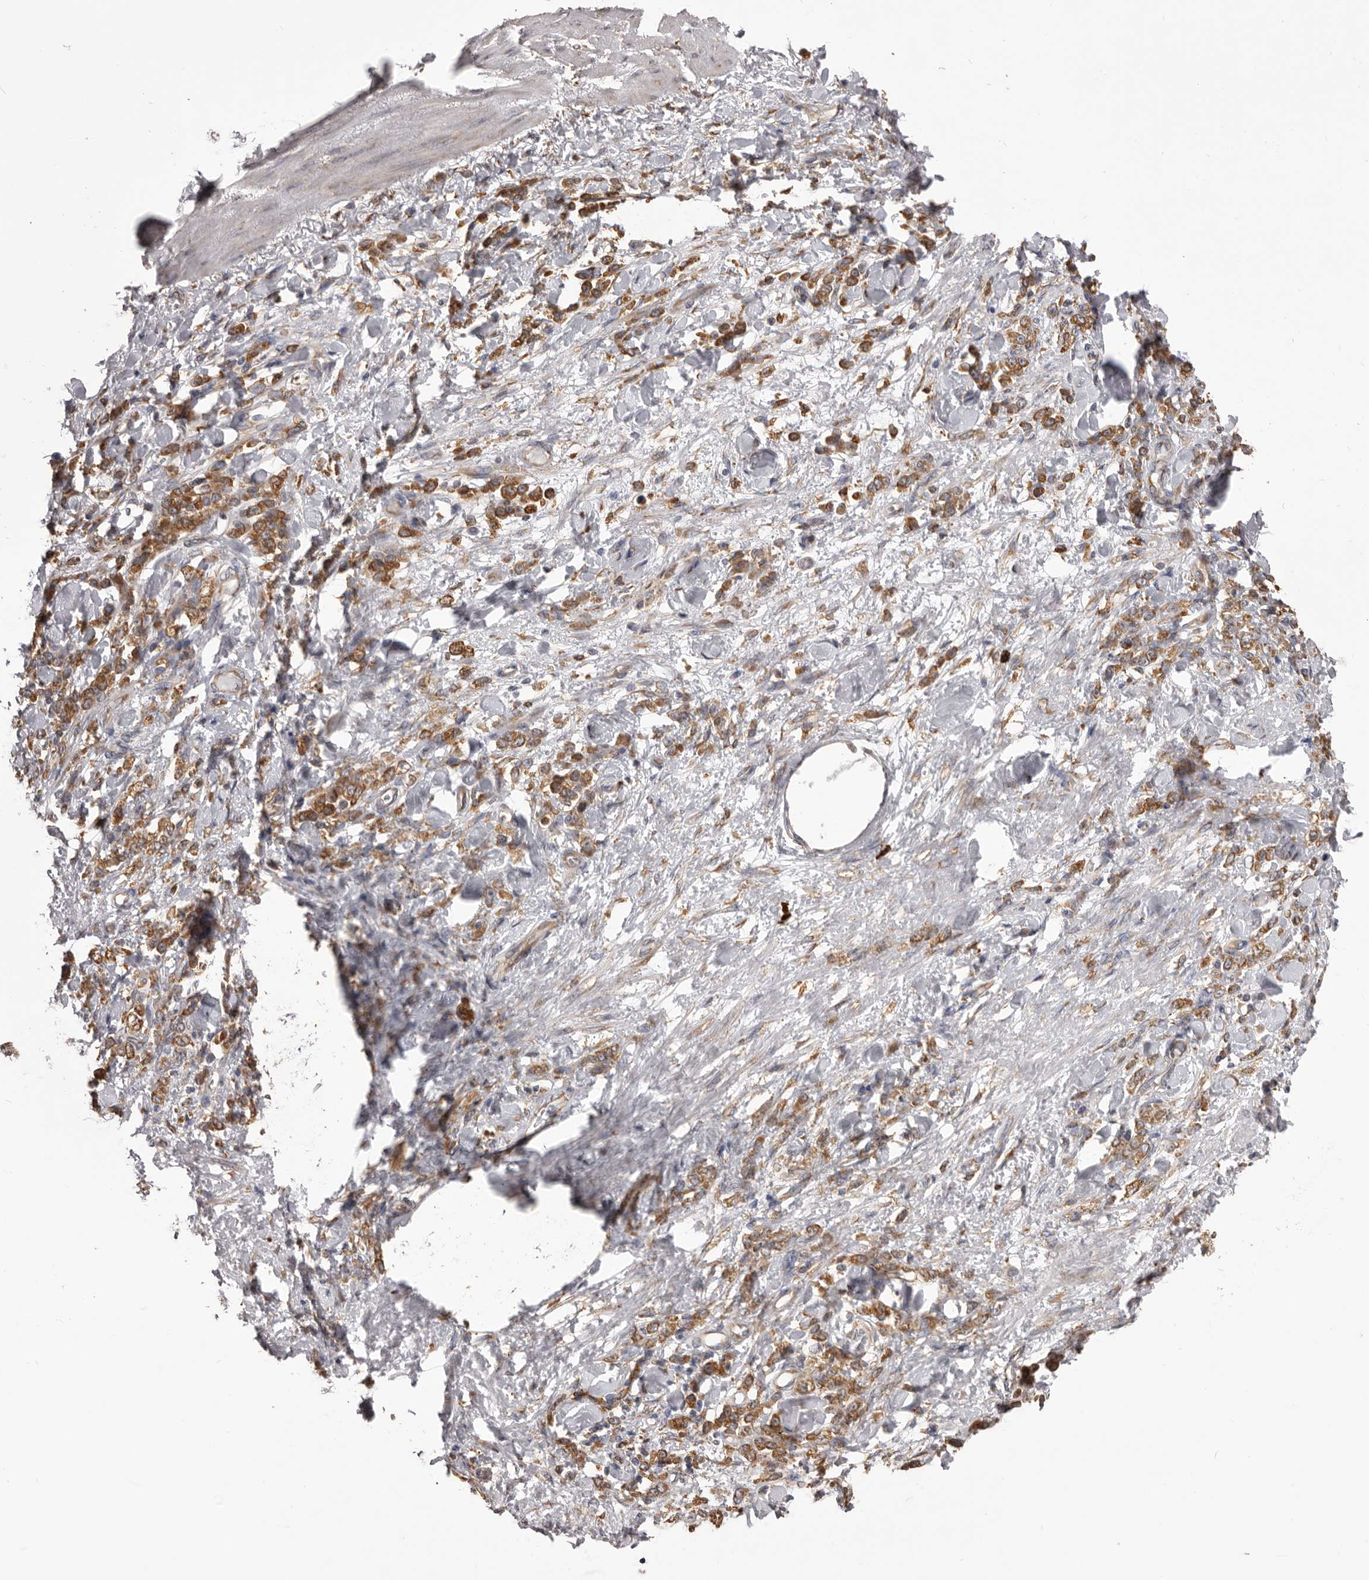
{"staining": {"intensity": "moderate", "quantity": ">75%", "location": "cytoplasmic/membranous"}, "tissue": "stomach cancer", "cell_type": "Tumor cells", "image_type": "cancer", "snomed": [{"axis": "morphology", "description": "Normal tissue, NOS"}, {"axis": "morphology", "description": "Adenocarcinoma, NOS"}, {"axis": "topography", "description": "Stomach"}], "caption": "This histopathology image shows IHC staining of stomach cancer (adenocarcinoma), with medium moderate cytoplasmic/membranous expression in approximately >75% of tumor cells.", "gene": "QRSL1", "patient": {"sex": "male", "age": 82}}